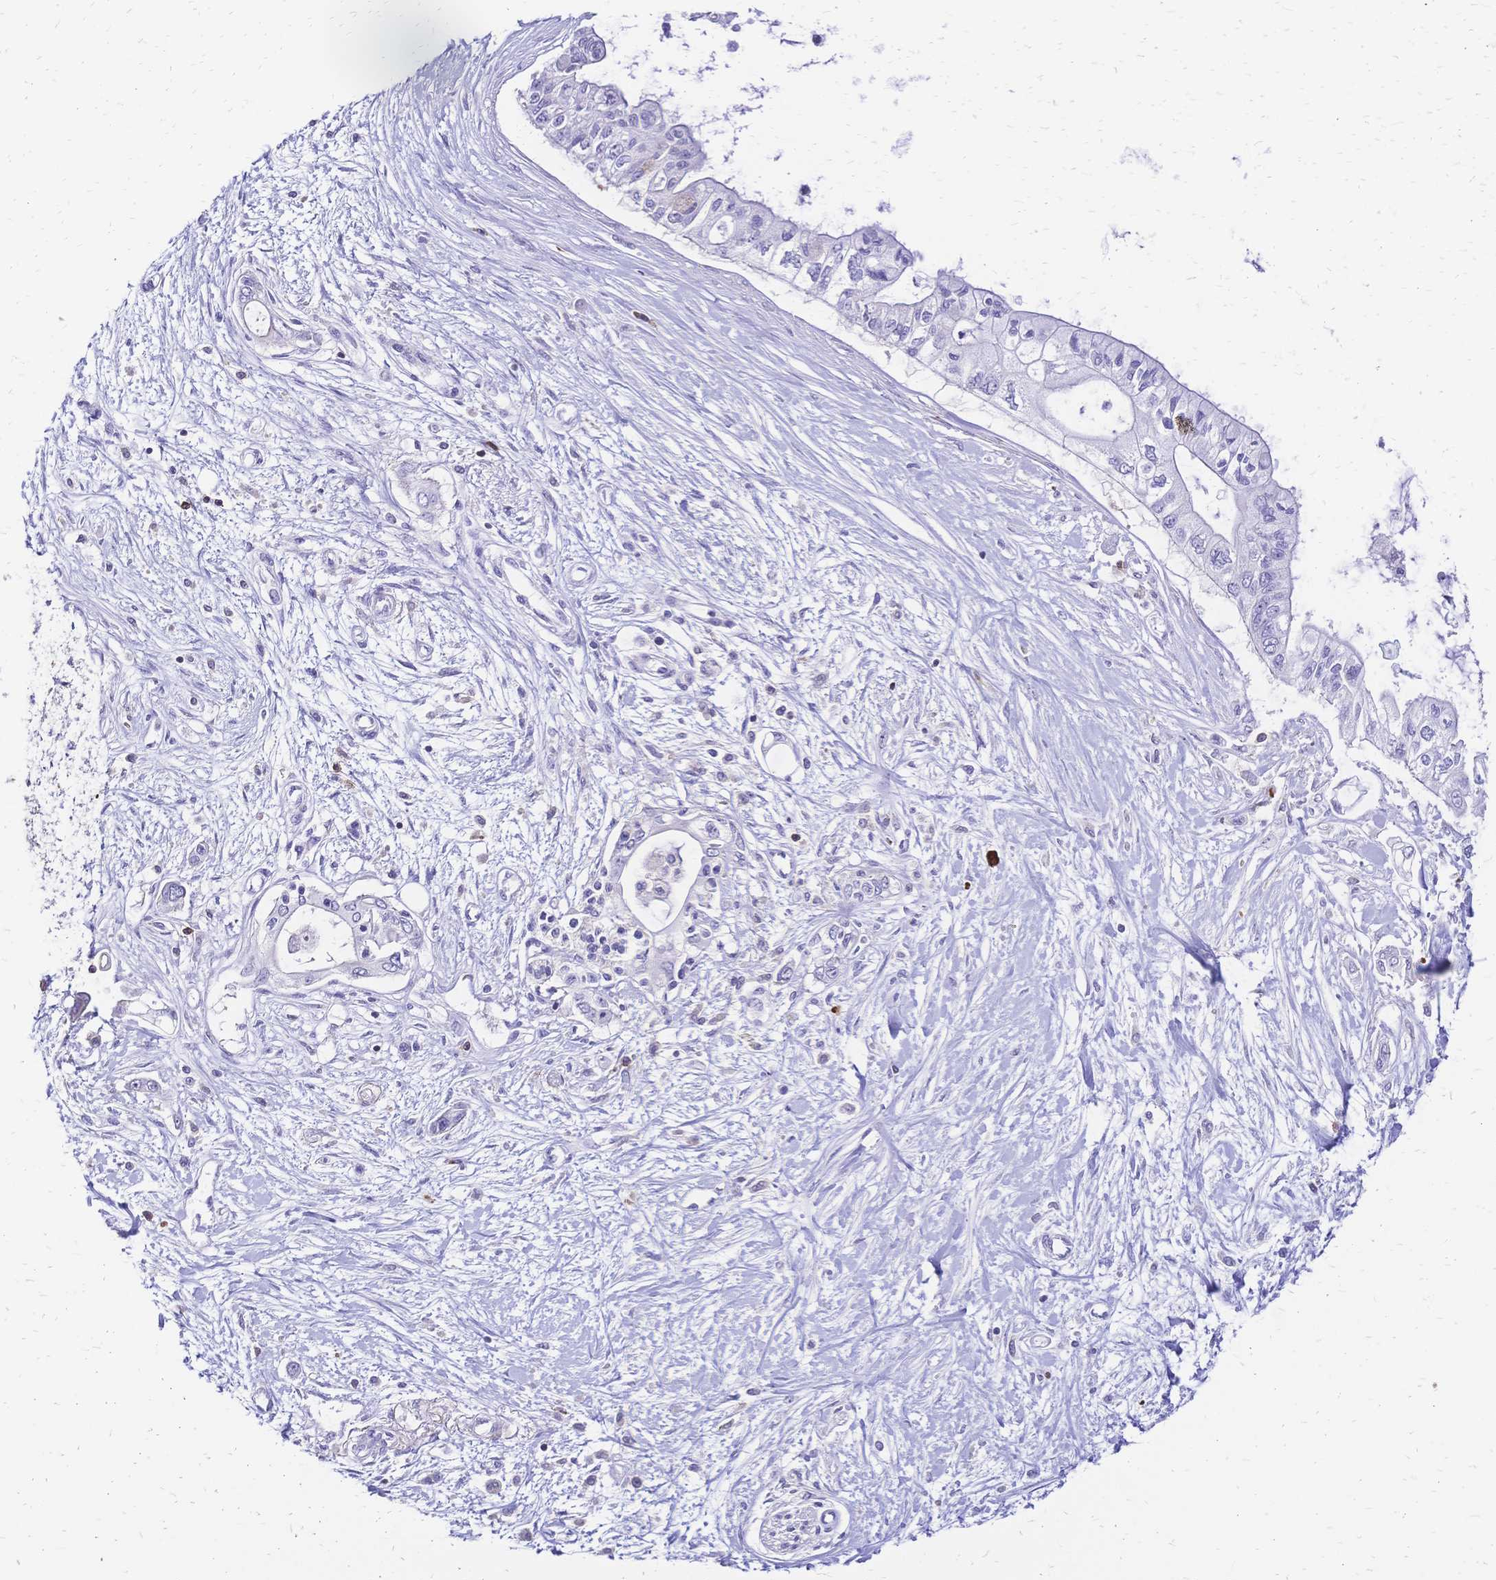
{"staining": {"intensity": "negative", "quantity": "none", "location": "none"}, "tissue": "pancreatic cancer", "cell_type": "Tumor cells", "image_type": "cancer", "snomed": [{"axis": "morphology", "description": "Adenocarcinoma, NOS"}, {"axis": "topography", "description": "Pancreas"}], "caption": "Pancreatic adenocarcinoma was stained to show a protein in brown. There is no significant positivity in tumor cells.", "gene": "IL2RA", "patient": {"sex": "female", "age": 77}}